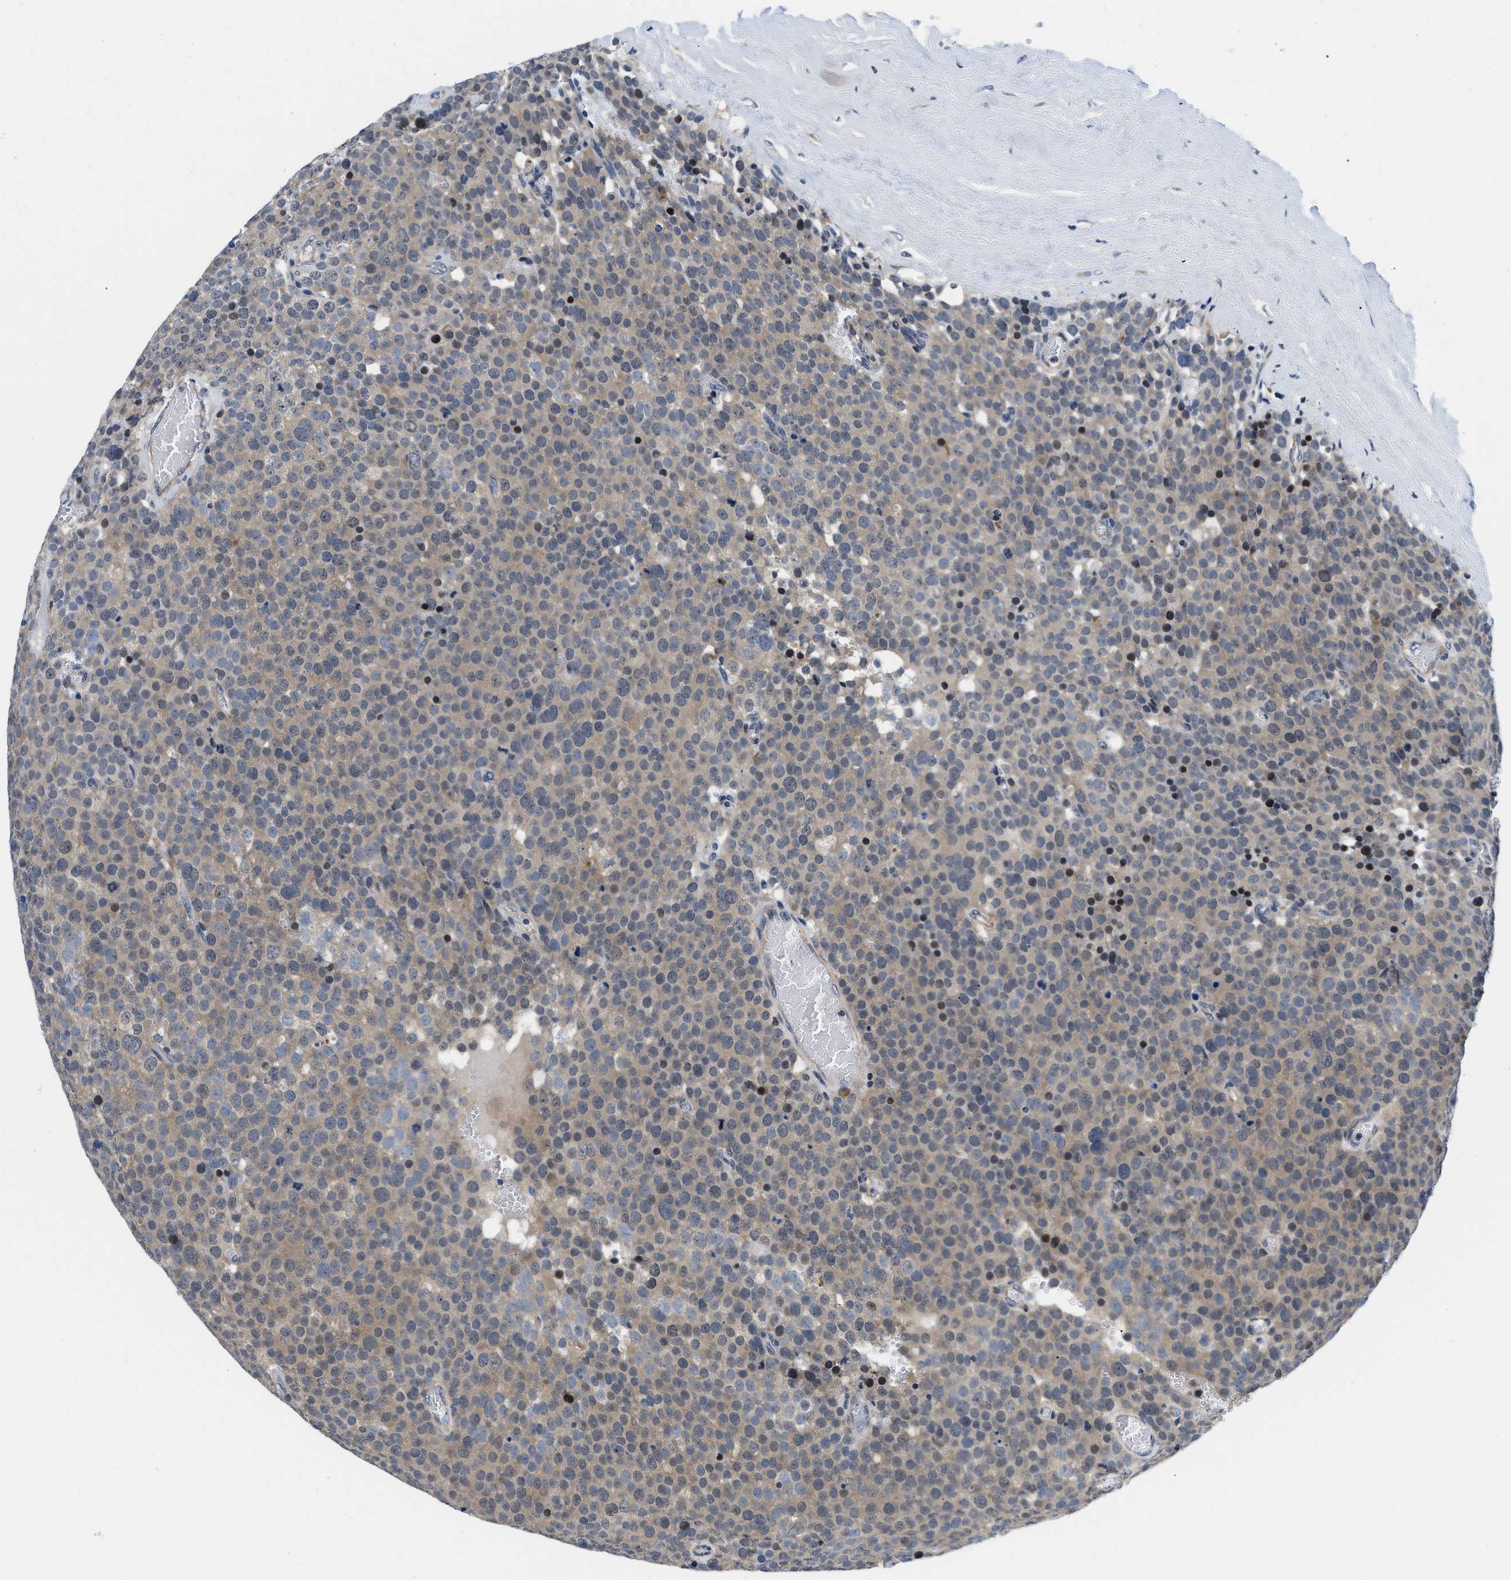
{"staining": {"intensity": "weak", "quantity": "25%-75%", "location": "cytoplasmic/membranous"}, "tissue": "testis cancer", "cell_type": "Tumor cells", "image_type": "cancer", "snomed": [{"axis": "morphology", "description": "Normal tissue, NOS"}, {"axis": "morphology", "description": "Seminoma, NOS"}, {"axis": "topography", "description": "Testis"}], "caption": "IHC photomicrograph of neoplastic tissue: human testis cancer (seminoma) stained using immunohistochemistry (IHC) reveals low levels of weak protein expression localized specifically in the cytoplasmic/membranous of tumor cells, appearing as a cytoplasmic/membranous brown color.", "gene": "IKBKE", "patient": {"sex": "male", "age": 71}}